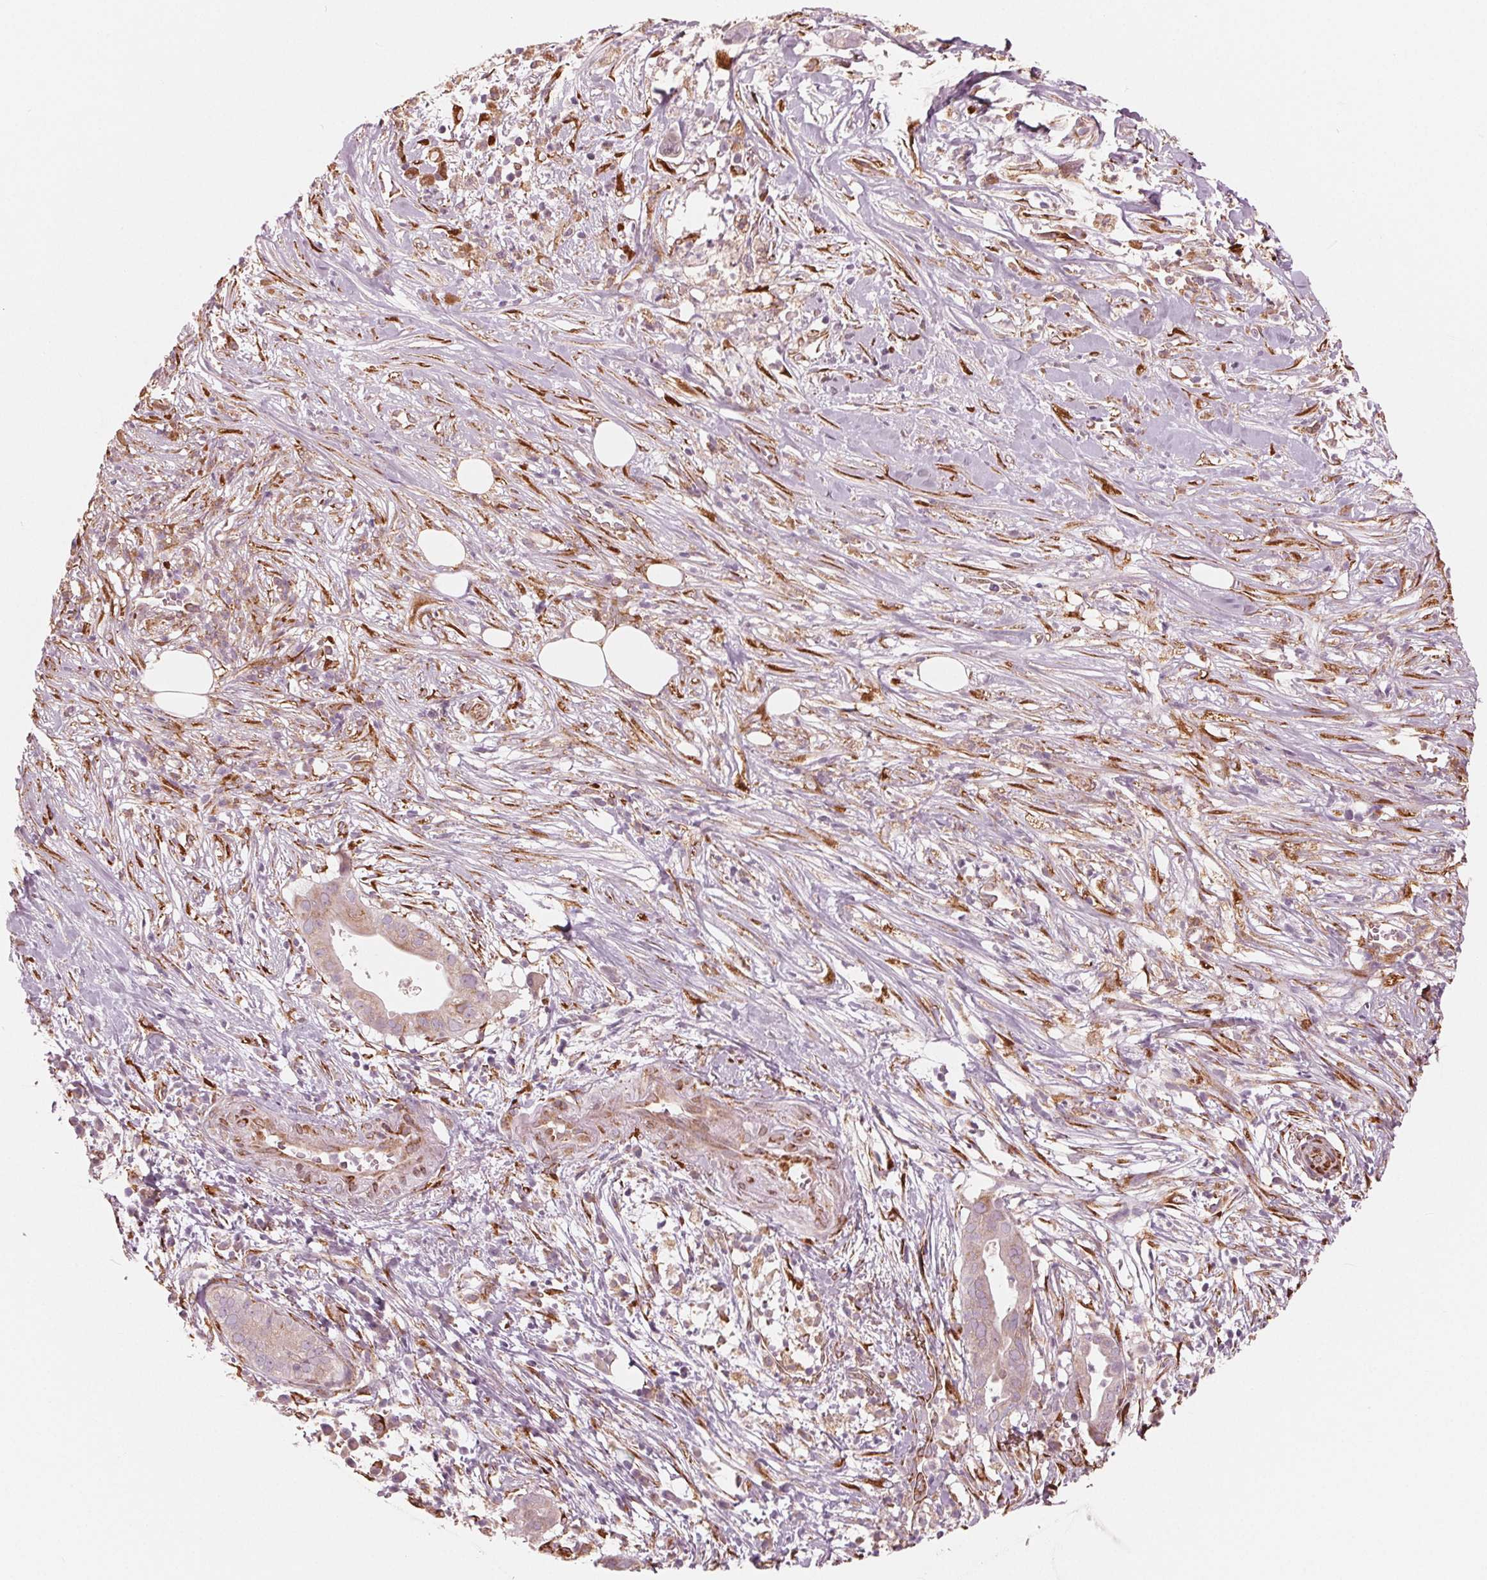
{"staining": {"intensity": "negative", "quantity": "none", "location": "none"}, "tissue": "pancreatic cancer", "cell_type": "Tumor cells", "image_type": "cancer", "snomed": [{"axis": "morphology", "description": "Adenocarcinoma, NOS"}, {"axis": "topography", "description": "Pancreas"}], "caption": "Tumor cells are negative for brown protein staining in adenocarcinoma (pancreatic). (Immunohistochemistry (ihc), brightfield microscopy, high magnification).", "gene": "IKBIP", "patient": {"sex": "male", "age": 61}}